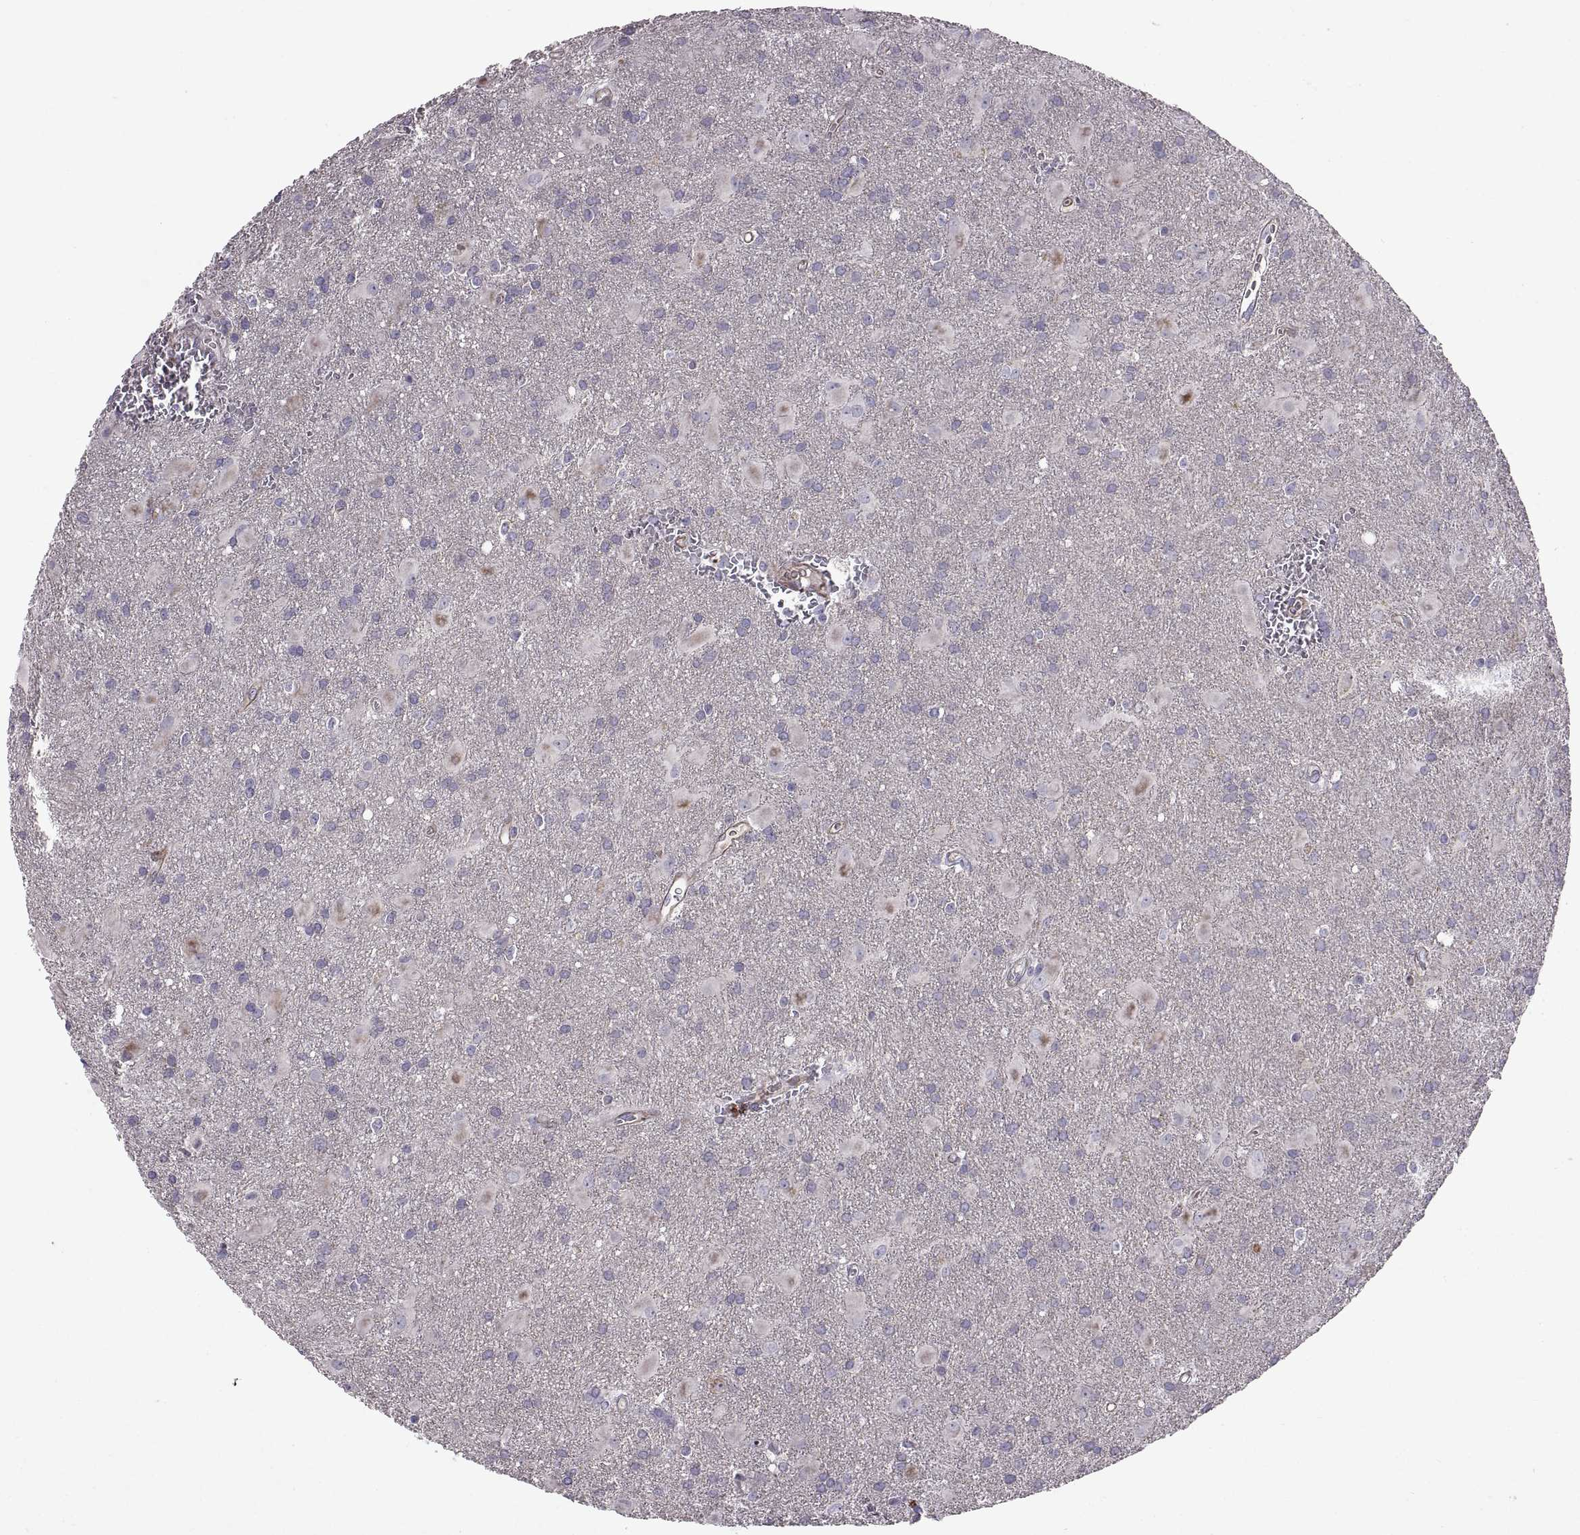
{"staining": {"intensity": "negative", "quantity": "none", "location": "none"}, "tissue": "glioma", "cell_type": "Tumor cells", "image_type": "cancer", "snomed": [{"axis": "morphology", "description": "Glioma, malignant, Low grade"}, {"axis": "topography", "description": "Brain"}], "caption": "Micrograph shows no protein positivity in tumor cells of glioma tissue. (DAB (3,3'-diaminobenzidine) immunohistochemistry (IHC), high magnification).", "gene": "ARSL", "patient": {"sex": "male", "age": 58}}